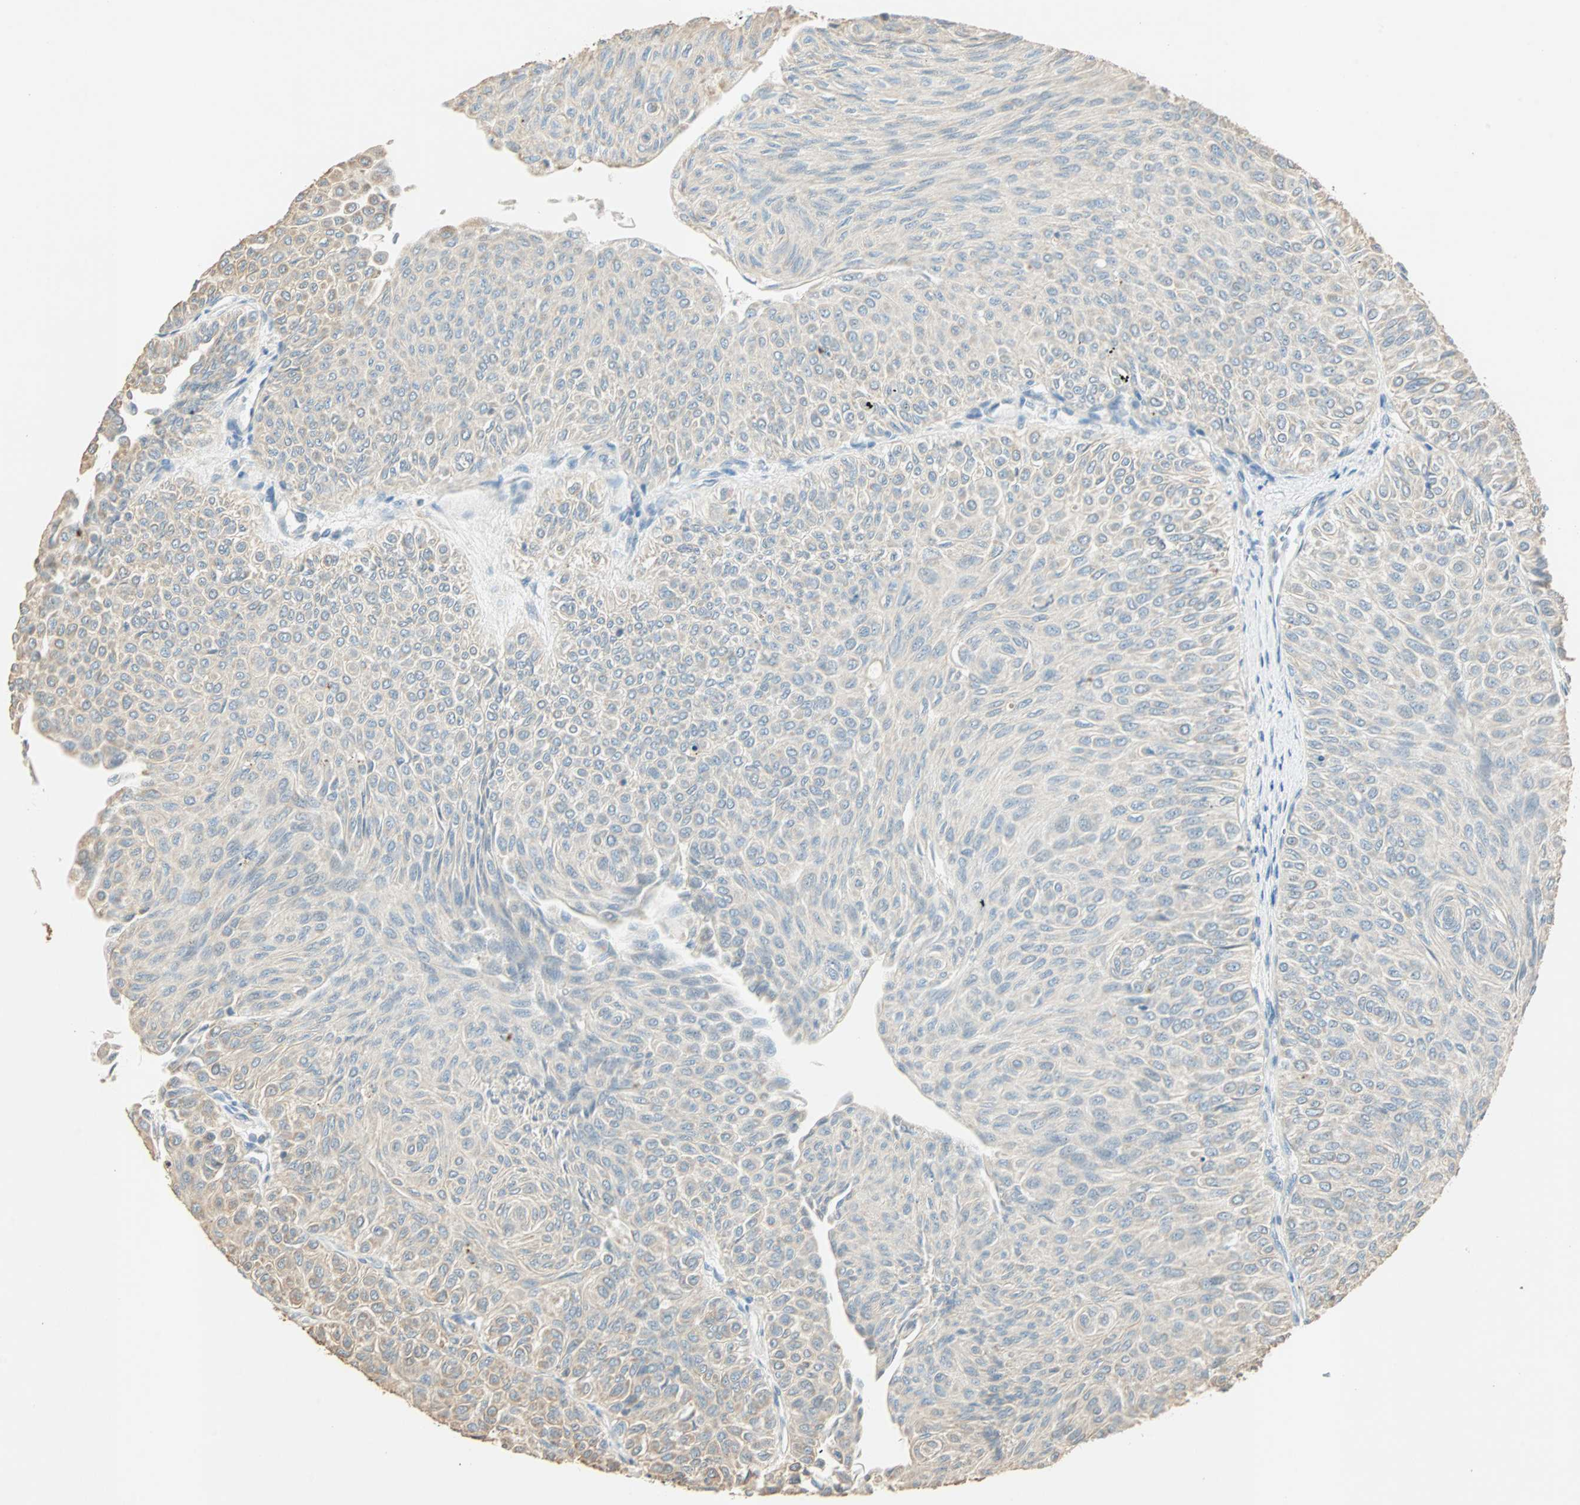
{"staining": {"intensity": "weak", "quantity": "25%-75%", "location": "cytoplasmic/membranous"}, "tissue": "urothelial cancer", "cell_type": "Tumor cells", "image_type": "cancer", "snomed": [{"axis": "morphology", "description": "Urothelial carcinoma, Low grade"}, {"axis": "topography", "description": "Urinary bladder"}], "caption": "Immunohistochemical staining of human urothelial cancer displays weak cytoplasmic/membranous protein staining in about 25%-75% of tumor cells. The protein of interest is shown in brown color, while the nuclei are stained blue.", "gene": "RAD18", "patient": {"sex": "male", "age": 78}}